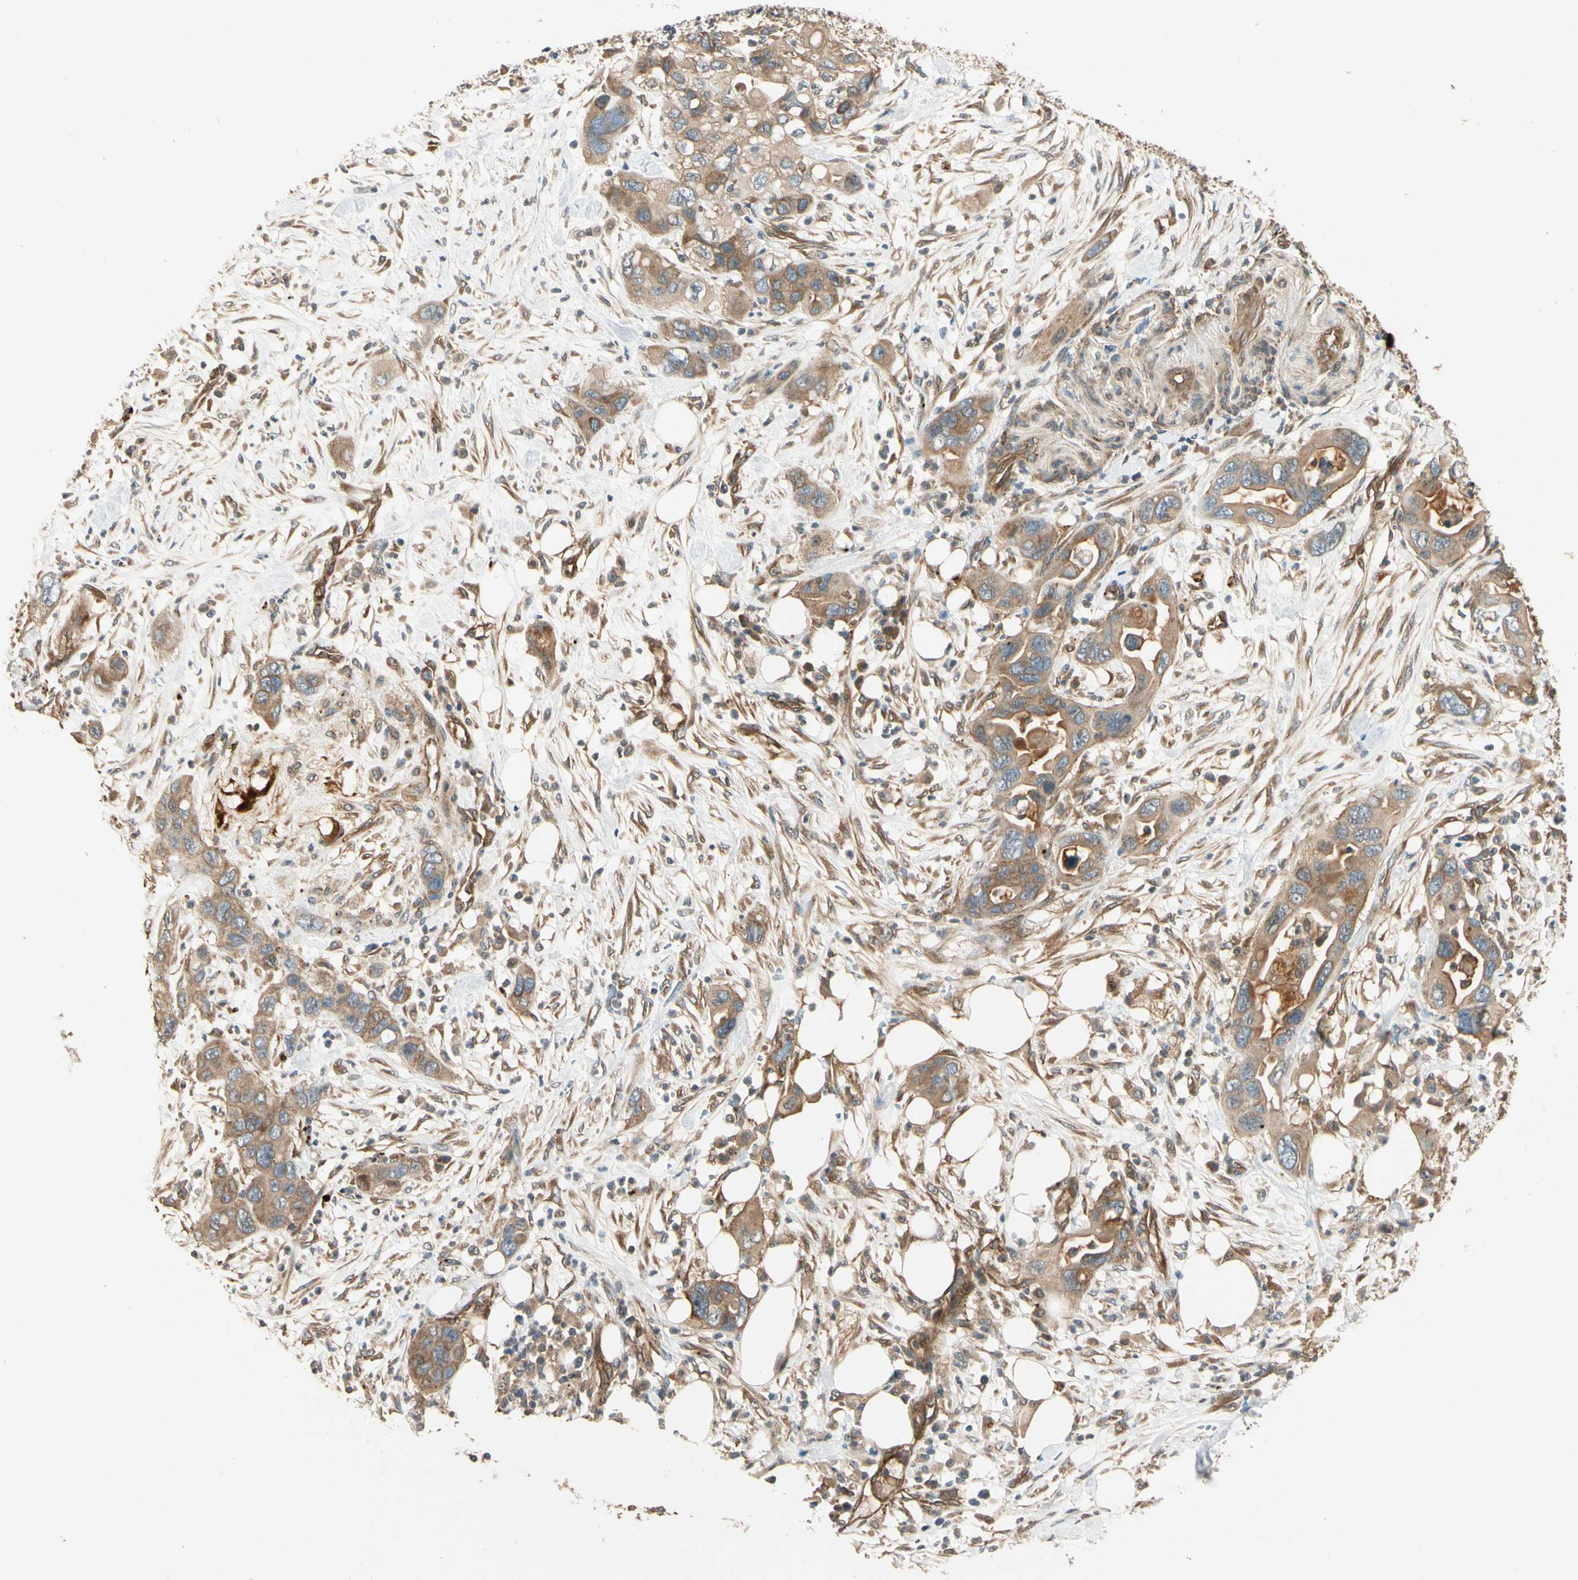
{"staining": {"intensity": "moderate", "quantity": ">75%", "location": "cytoplasmic/membranous"}, "tissue": "pancreatic cancer", "cell_type": "Tumor cells", "image_type": "cancer", "snomed": [{"axis": "morphology", "description": "Adenocarcinoma, NOS"}, {"axis": "topography", "description": "Pancreas"}], "caption": "DAB (3,3'-diaminobenzidine) immunohistochemical staining of human pancreatic cancer displays moderate cytoplasmic/membranous protein positivity in approximately >75% of tumor cells. (Stains: DAB in brown, nuclei in blue, Microscopy: brightfield microscopy at high magnification).", "gene": "ROCK2", "patient": {"sex": "female", "age": 71}}